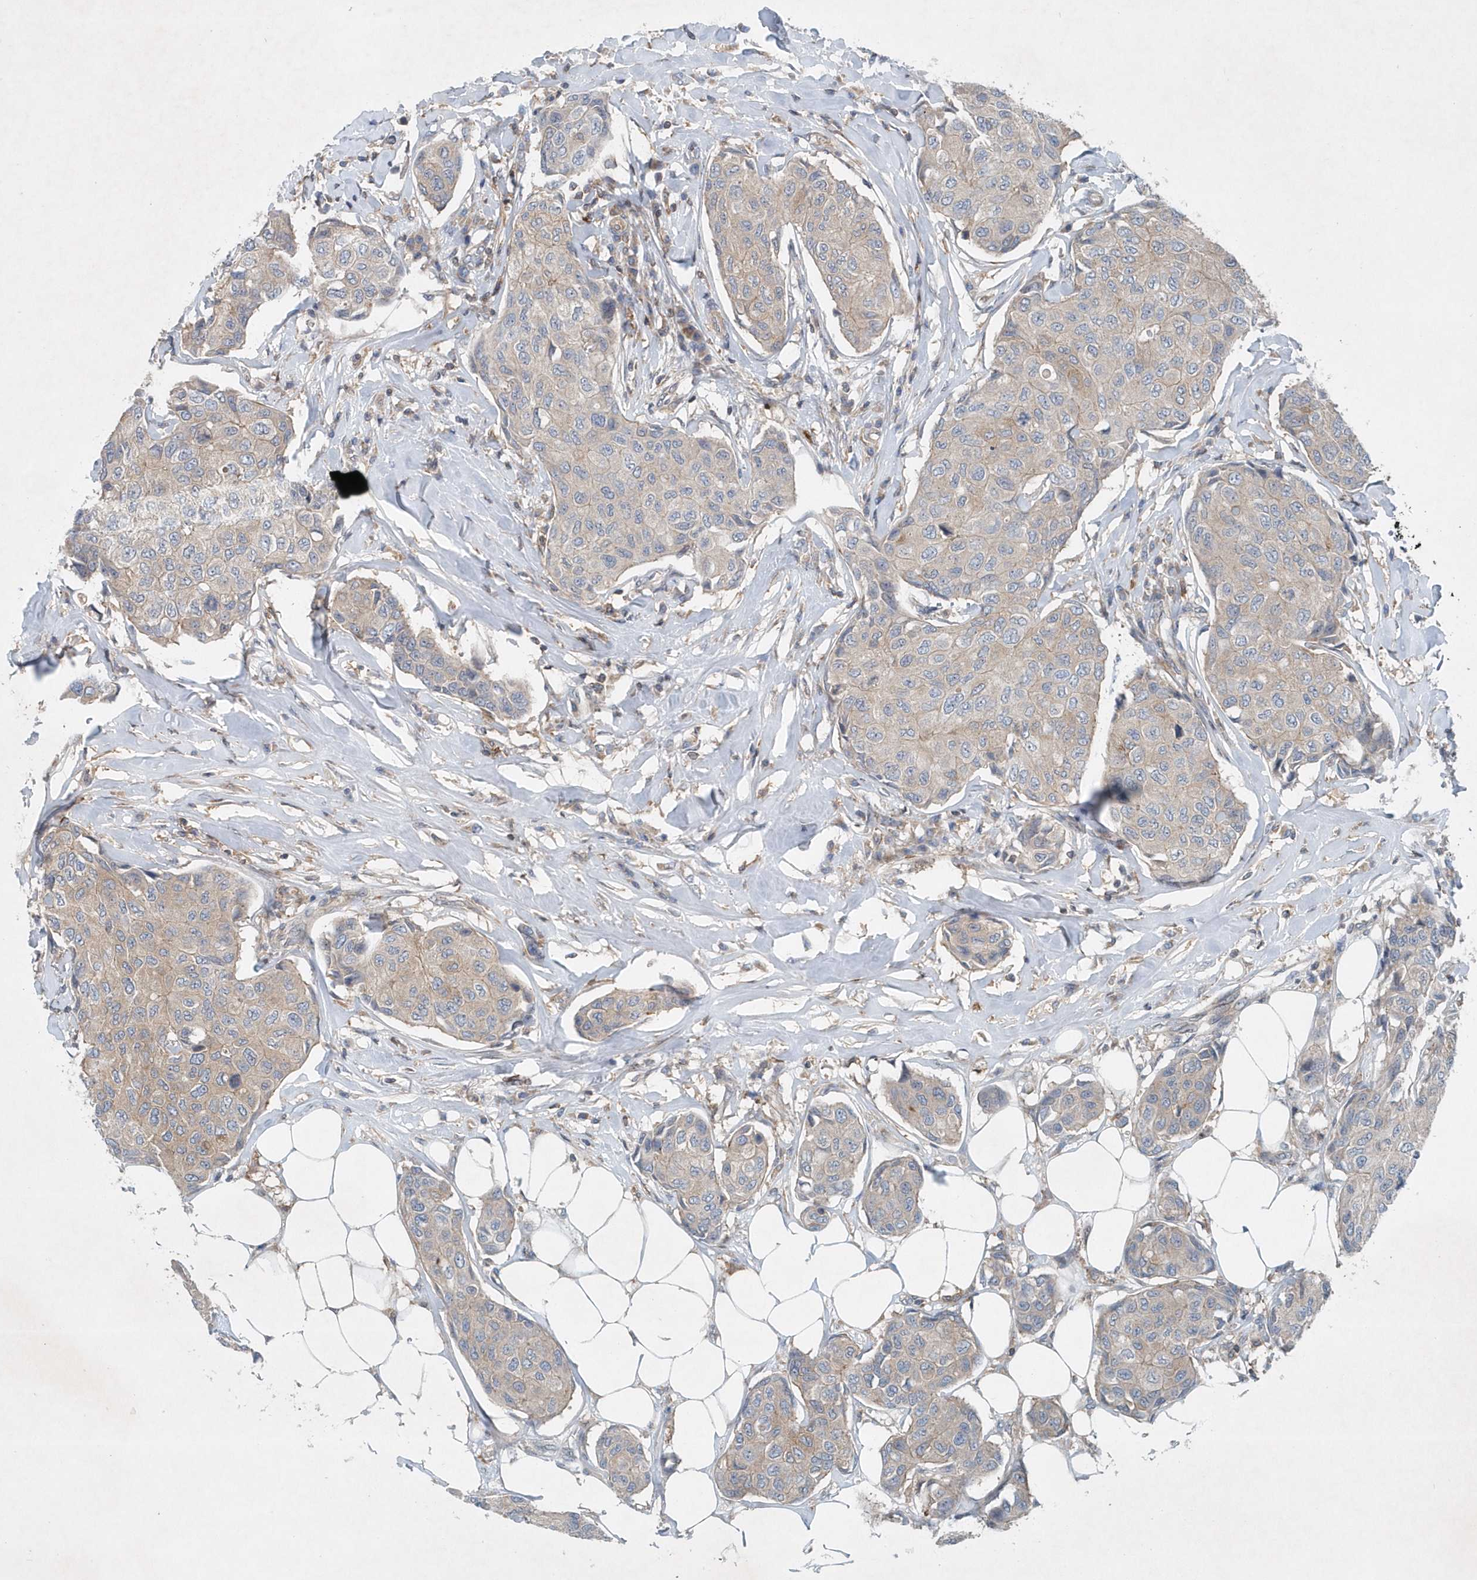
{"staining": {"intensity": "negative", "quantity": "none", "location": "none"}, "tissue": "breast cancer", "cell_type": "Tumor cells", "image_type": "cancer", "snomed": [{"axis": "morphology", "description": "Duct carcinoma"}, {"axis": "topography", "description": "Breast"}], "caption": "There is no significant positivity in tumor cells of breast cancer. Brightfield microscopy of immunohistochemistry stained with DAB (3,3'-diaminobenzidine) (brown) and hematoxylin (blue), captured at high magnification.", "gene": "P2RY10", "patient": {"sex": "female", "age": 80}}